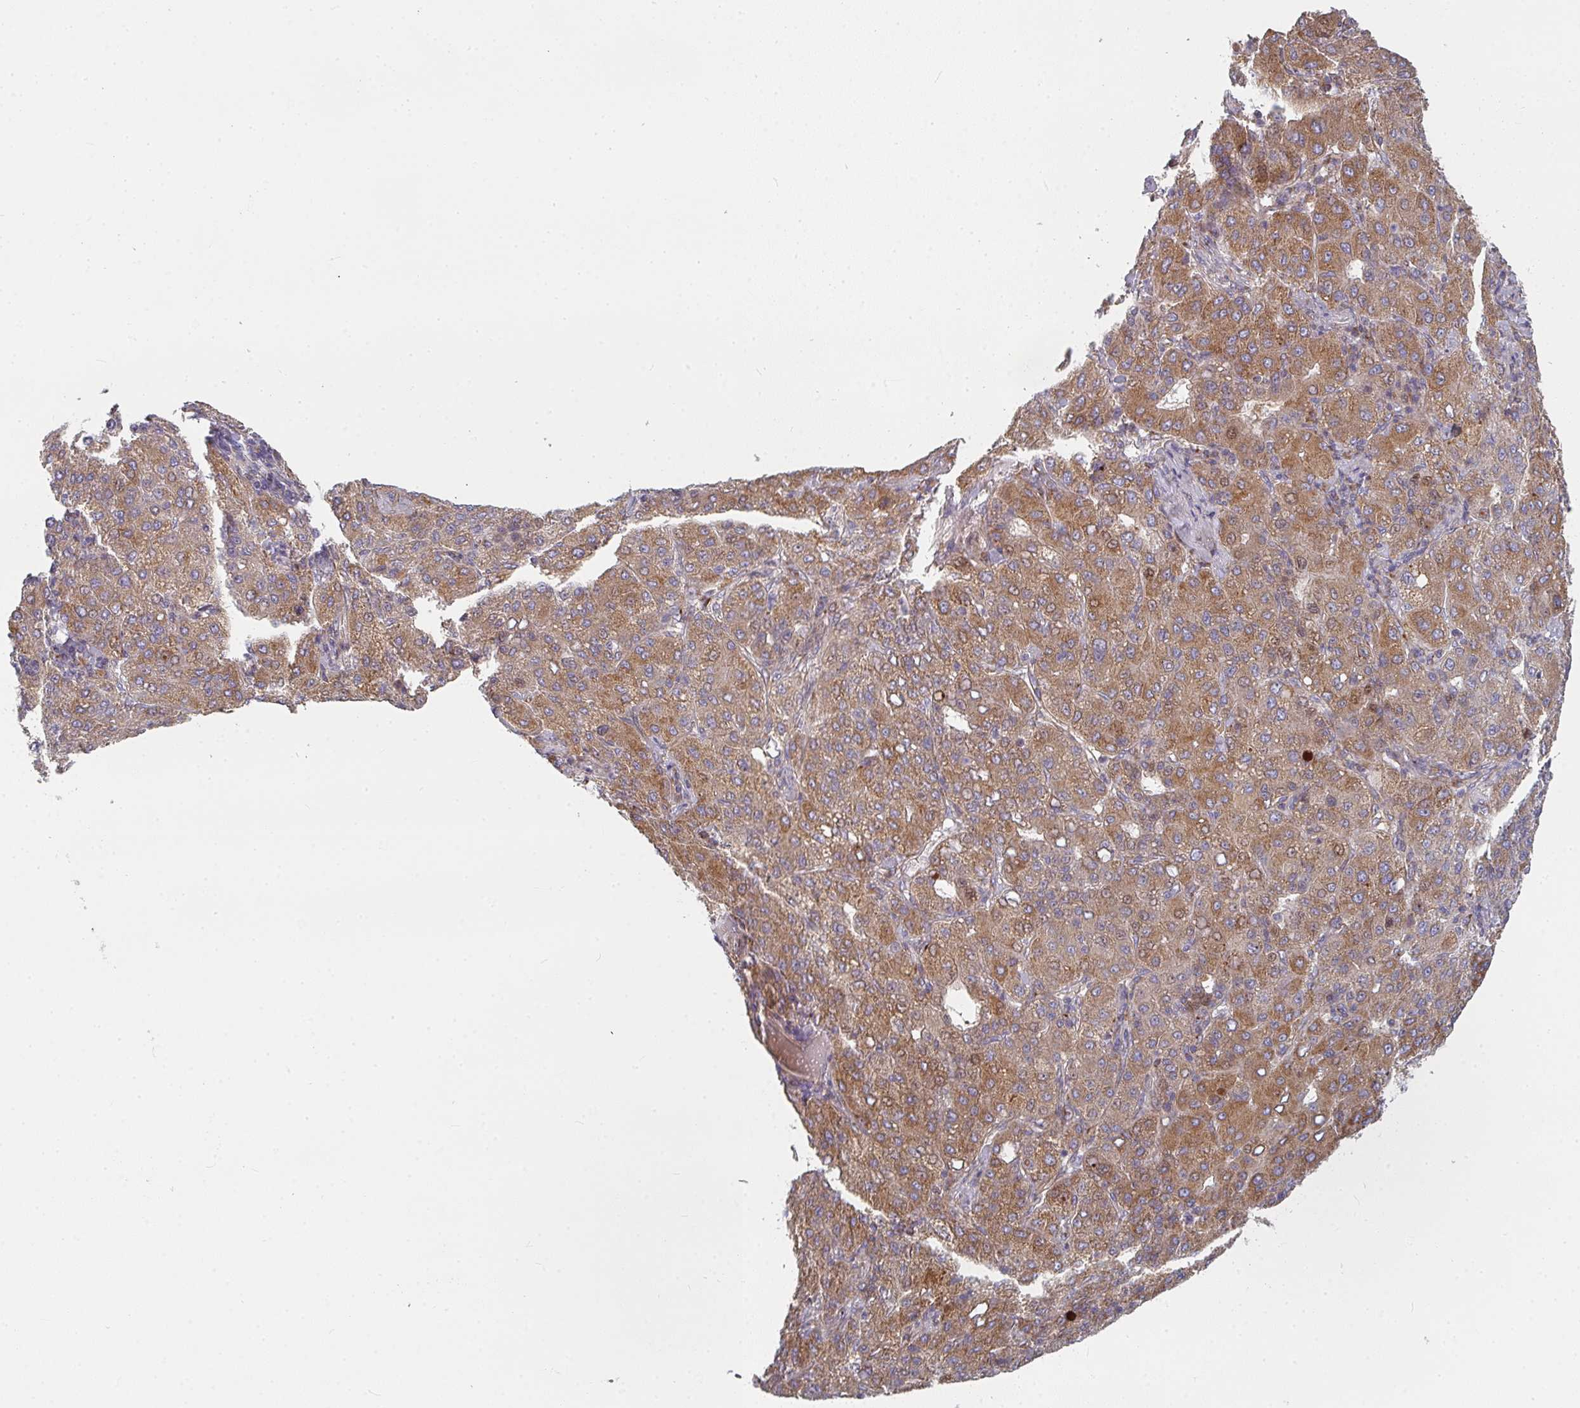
{"staining": {"intensity": "moderate", "quantity": ">75%", "location": "cytoplasmic/membranous,nuclear"}, "tissue": "liver cancer", "cell_type": "Tumor cells", "image_type": "cancer", "snomed": [{"axis": "morphology", "description": "Carcinoma, Hepatocellular, NOS"}, {"axis": "topography", "description": "Liver"}], "caption": "About >75% of tumor cells in human liver cancer (hepatocellular carcinoma) show moderate cytoplasmic/membranous and nuclear protein staining as visualized by brown immunohistochemical staining.", "gene": "RHEBL1", "patient": {"sex": "male", "age": 65}}